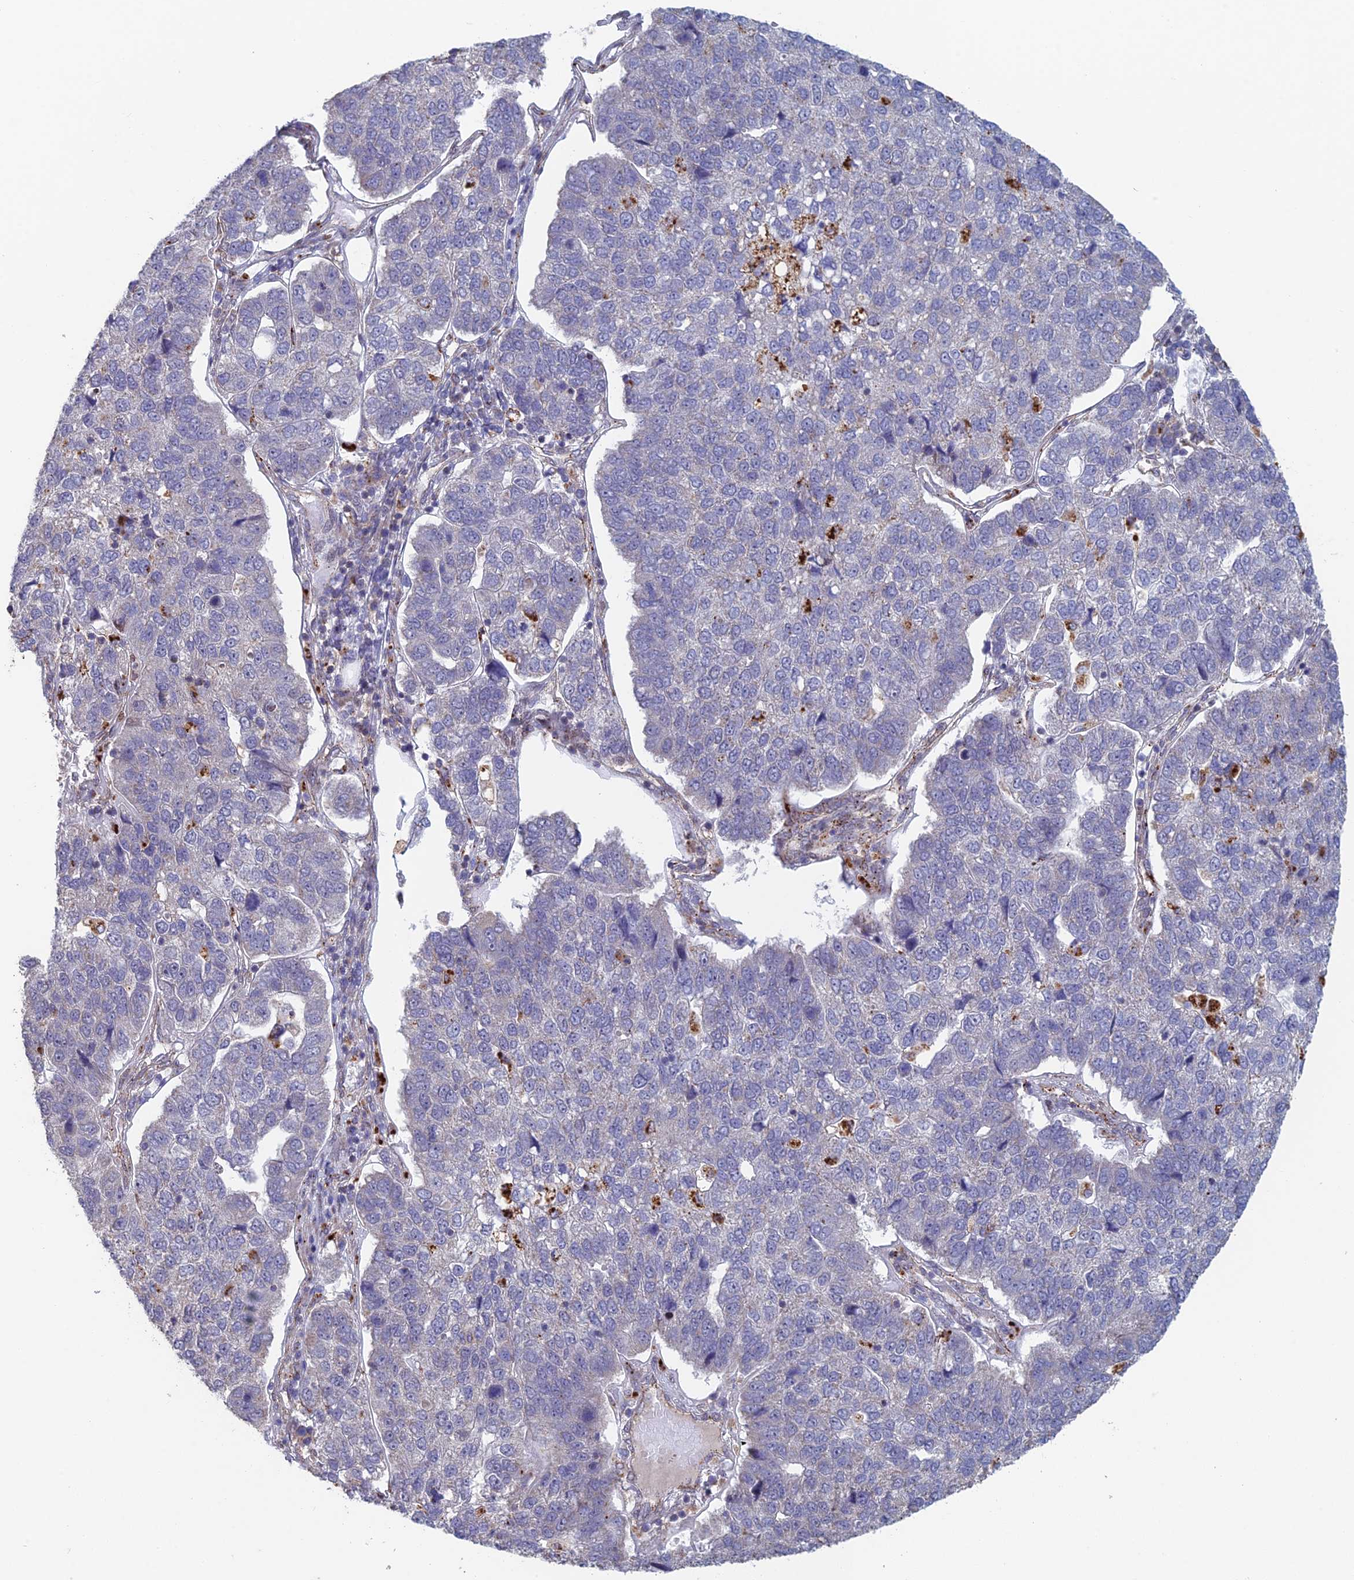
{"staining": {"intensity": "negative", "quantity": "none", "location": "none"}, "tissue": "pancreatic cancer", "cell_type": "Tumor cells", "image_type": "cancer", "snomed": [{"axis": "morphology", "description": "Adenocarcinoma, NOS"}, {"axis": "topography", "description": "Pancreas"}], "caption": "IHC micrograph of human adenocarcinoma (pancreatic) stained for a protein (brown), which displays no staining in tumor cells.", "gene": "FOXS1", "patient": {"sex": "female", "age": 61}}